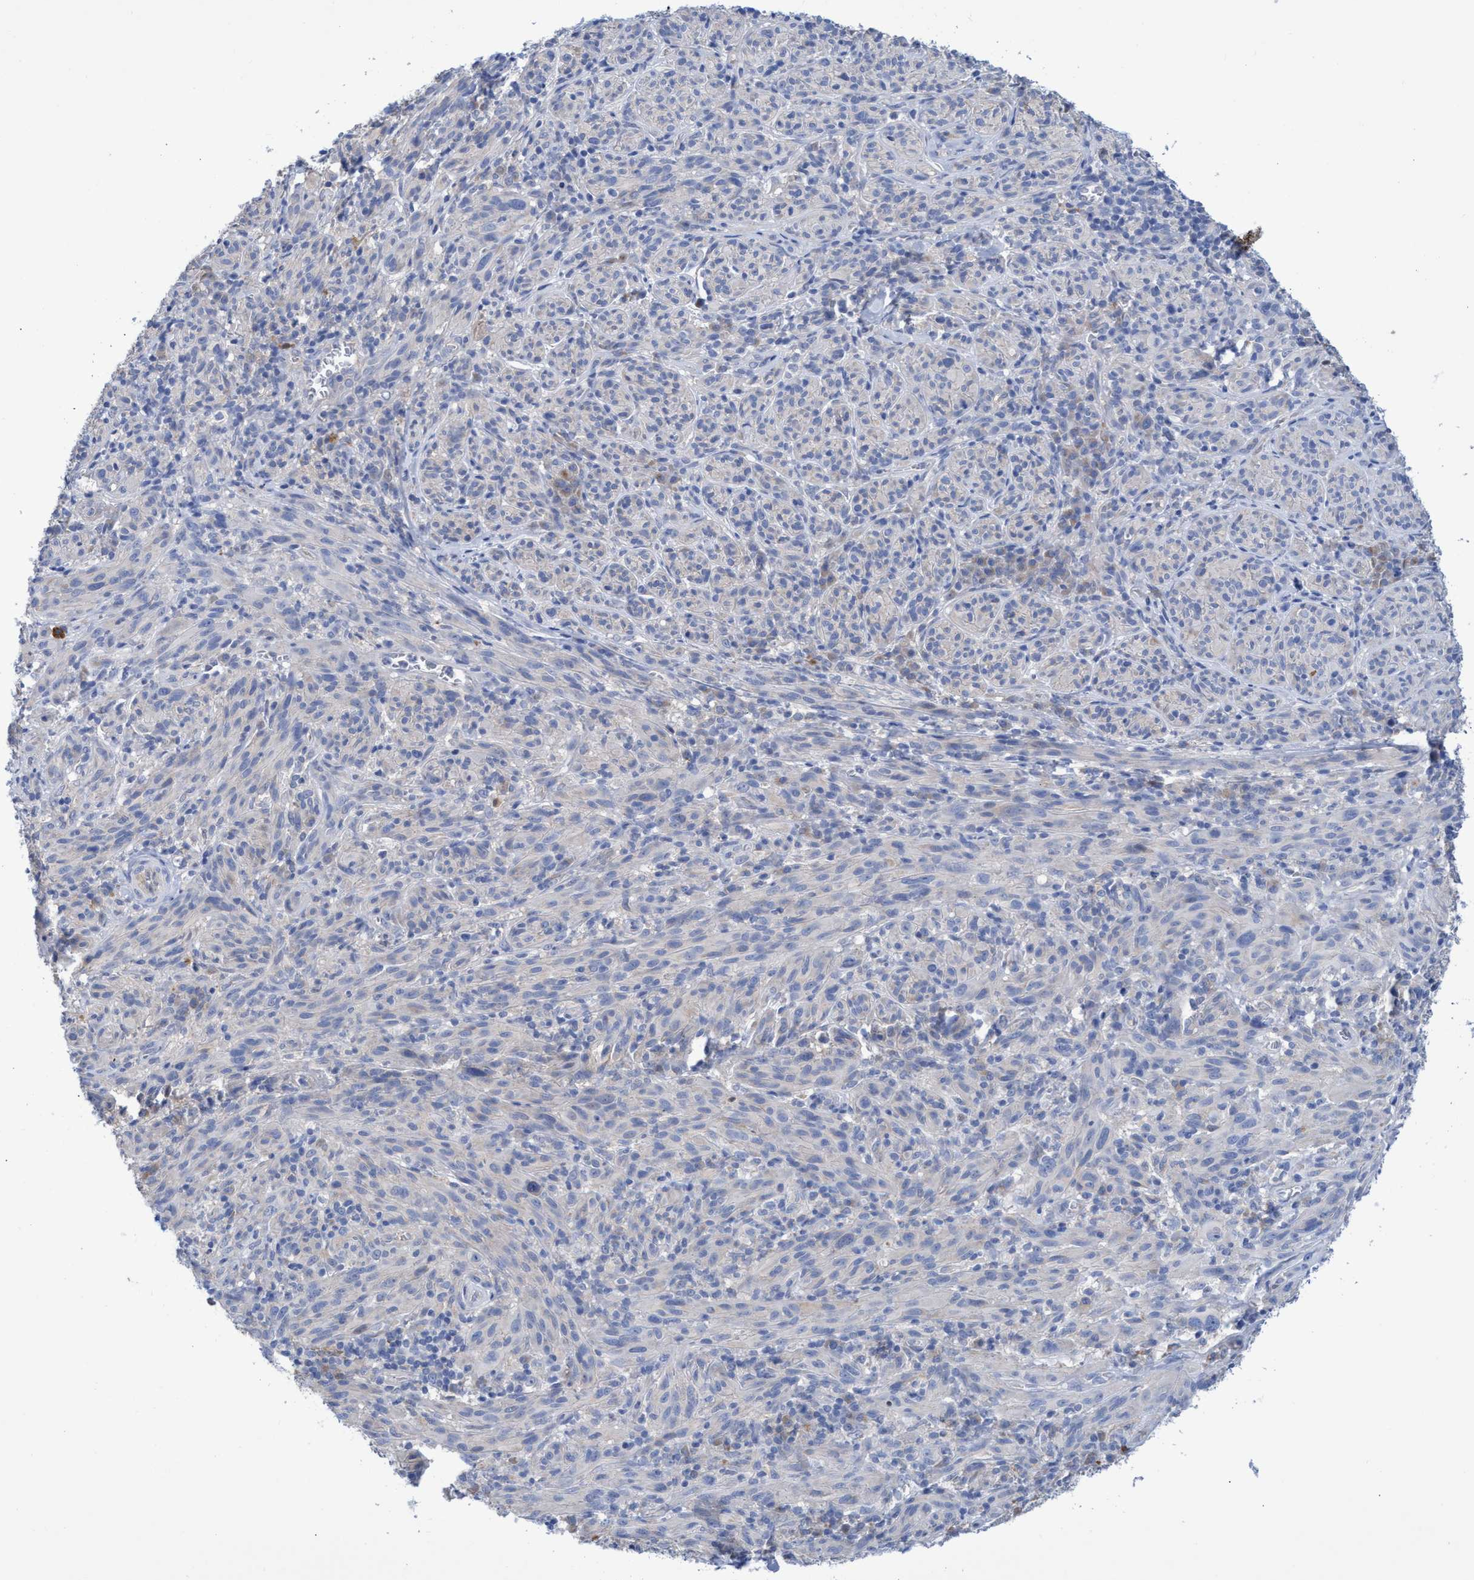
{"staining": {"intensity": "negative", "quantity": "none", "location": "none"}, "tissue": "melanoma", "cell_type": "Tumor cells", "image_type": "cancer", "snomed": [{"axis": "morphology", "description": "Malignant melanoma, NOS"}, {"axis": "topography", "description": "Skin of head"}], "caption": "Tumor cells show no significant protein positivity in melanoma.", "gene": "SVEP1", "patient": {"sex": "male", "age": 96}}